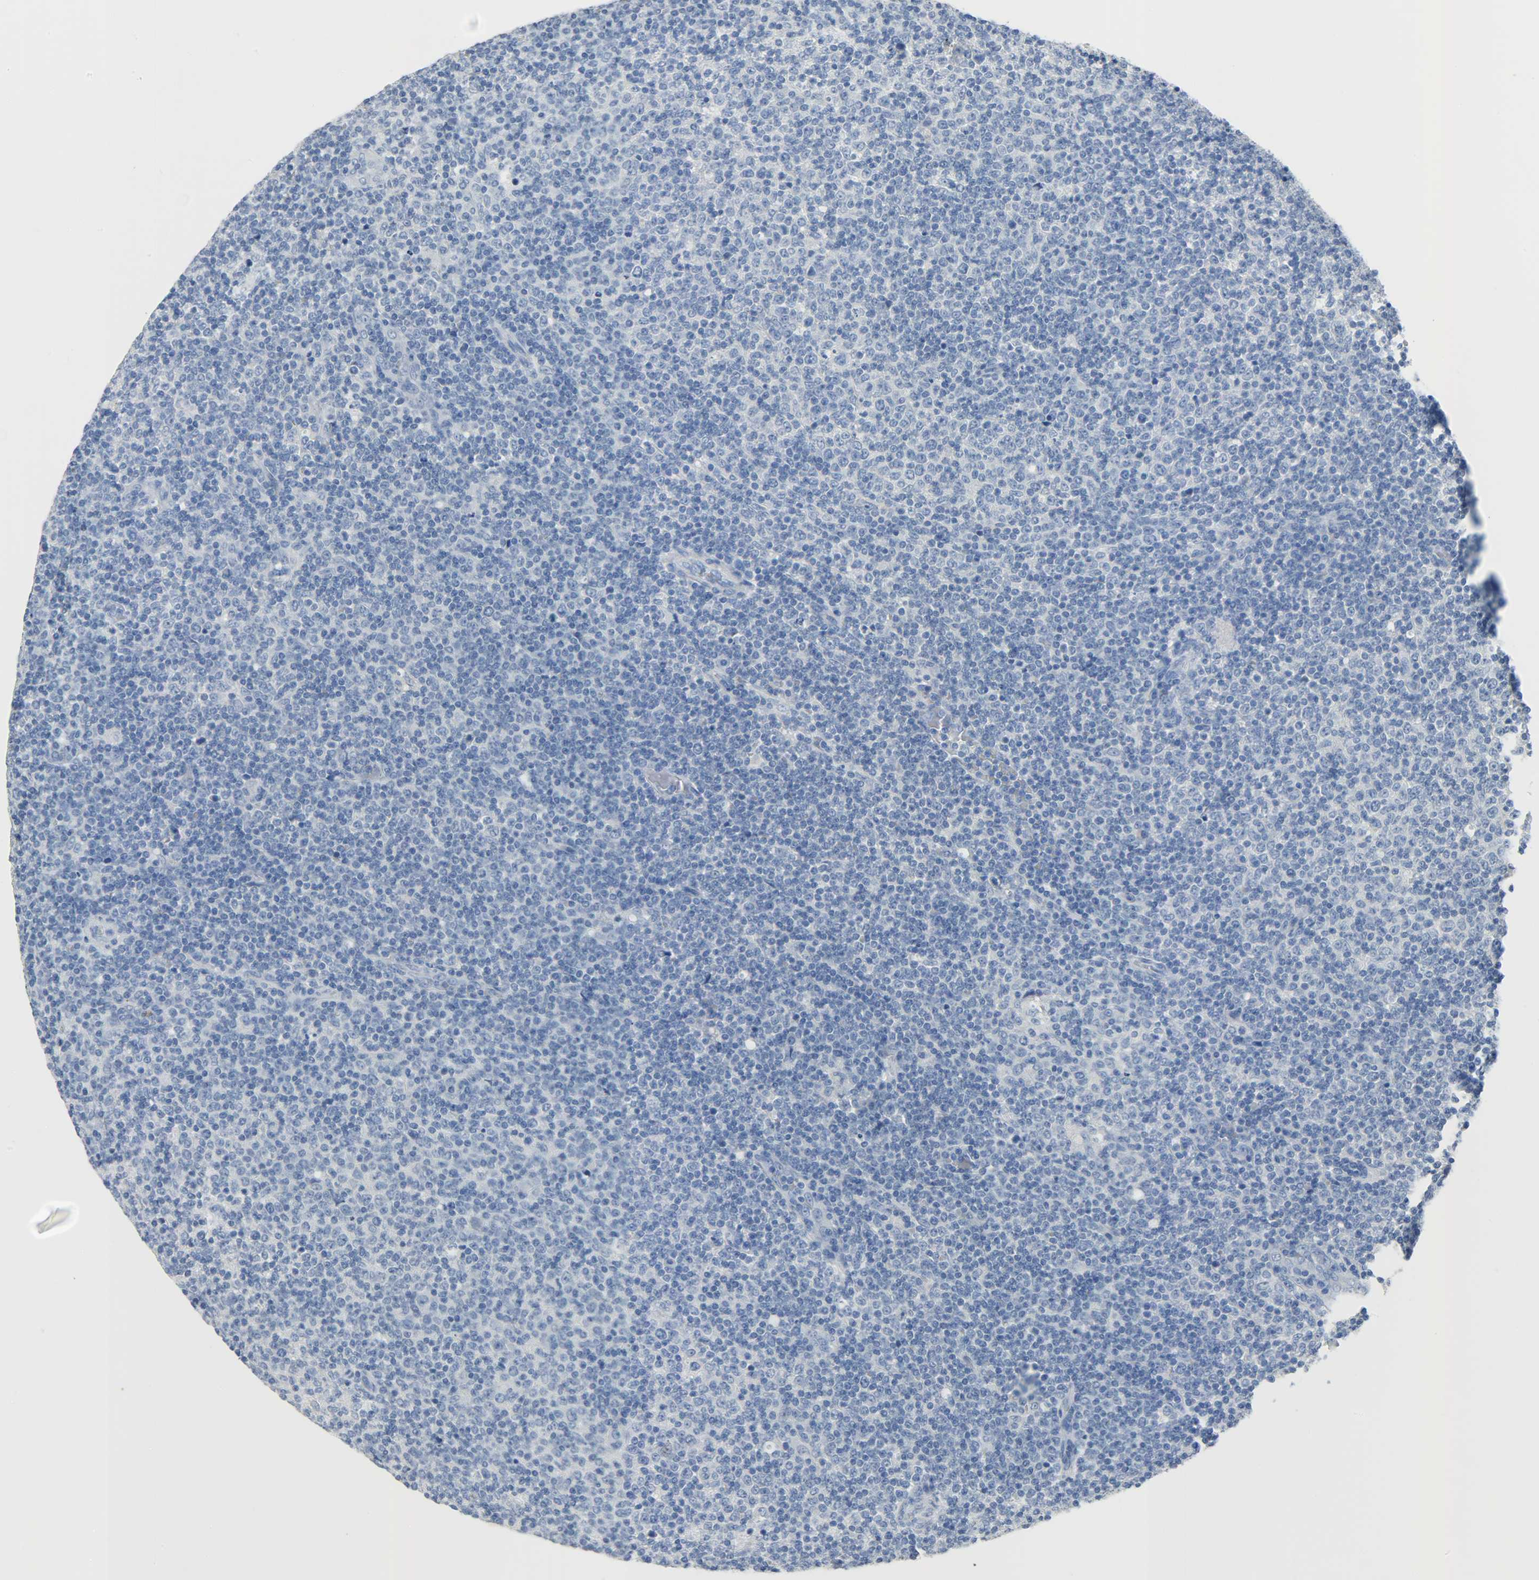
{"staining": {"intensity": "negative", "quantity": "none", "location": "none"}, "tissue": "lymphoma", "cell_type": "Tumor cells", "image_type": "cancer", "snomed": [{"axis": "morphology", "description": "Malignant lymphoma, non-Hodgkin's type, Low grade"}, {"axis": "topography", "description": "Lymph node"}], "caption": "IHC photomicrograph of neoplastic tissue: low-grade malignant lymphoma, non-Hodgkin's type stained with DAB demonstrates no significant protein expression in tumor cells.", "gene": "CRP", "patient": {"sex": "male", "age": 70}}